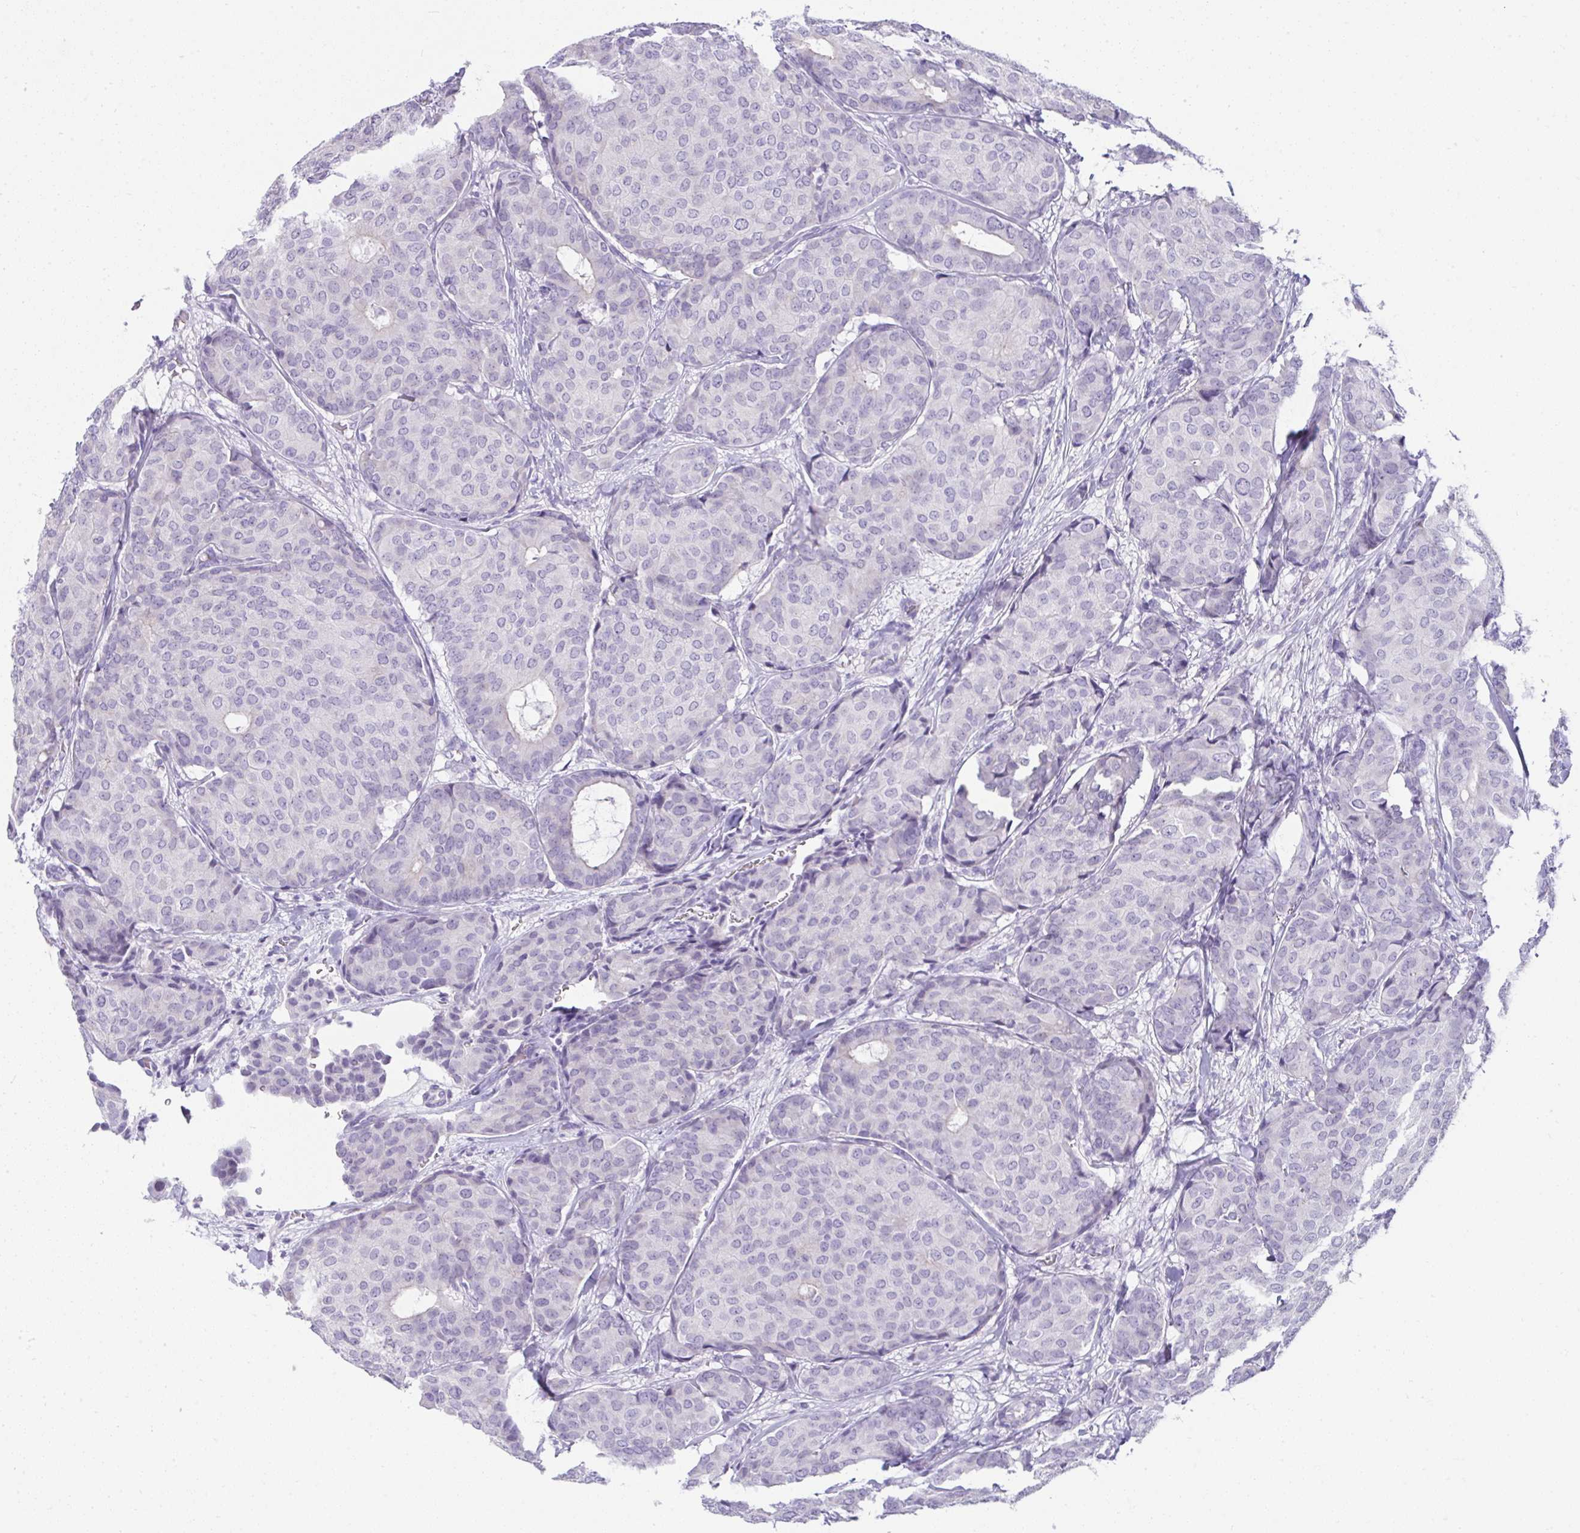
{"staining": {"intensity": "negative", "quantity": "none", "location": "none"}, "tissue": "breast cancer", "cell_type": "Tumor cells", "image_type": "cancer", "snomed": [{"axis": "morphology", "description": "Duct carcinoma"}, {"axis": "topography", "description": "Breast"}], "caption": "There is no significant staining in tumor cells of invasive ductal carcinoma (breast).", "gene": "RNF183", "patient": {"sex": "female", "age": 75}}